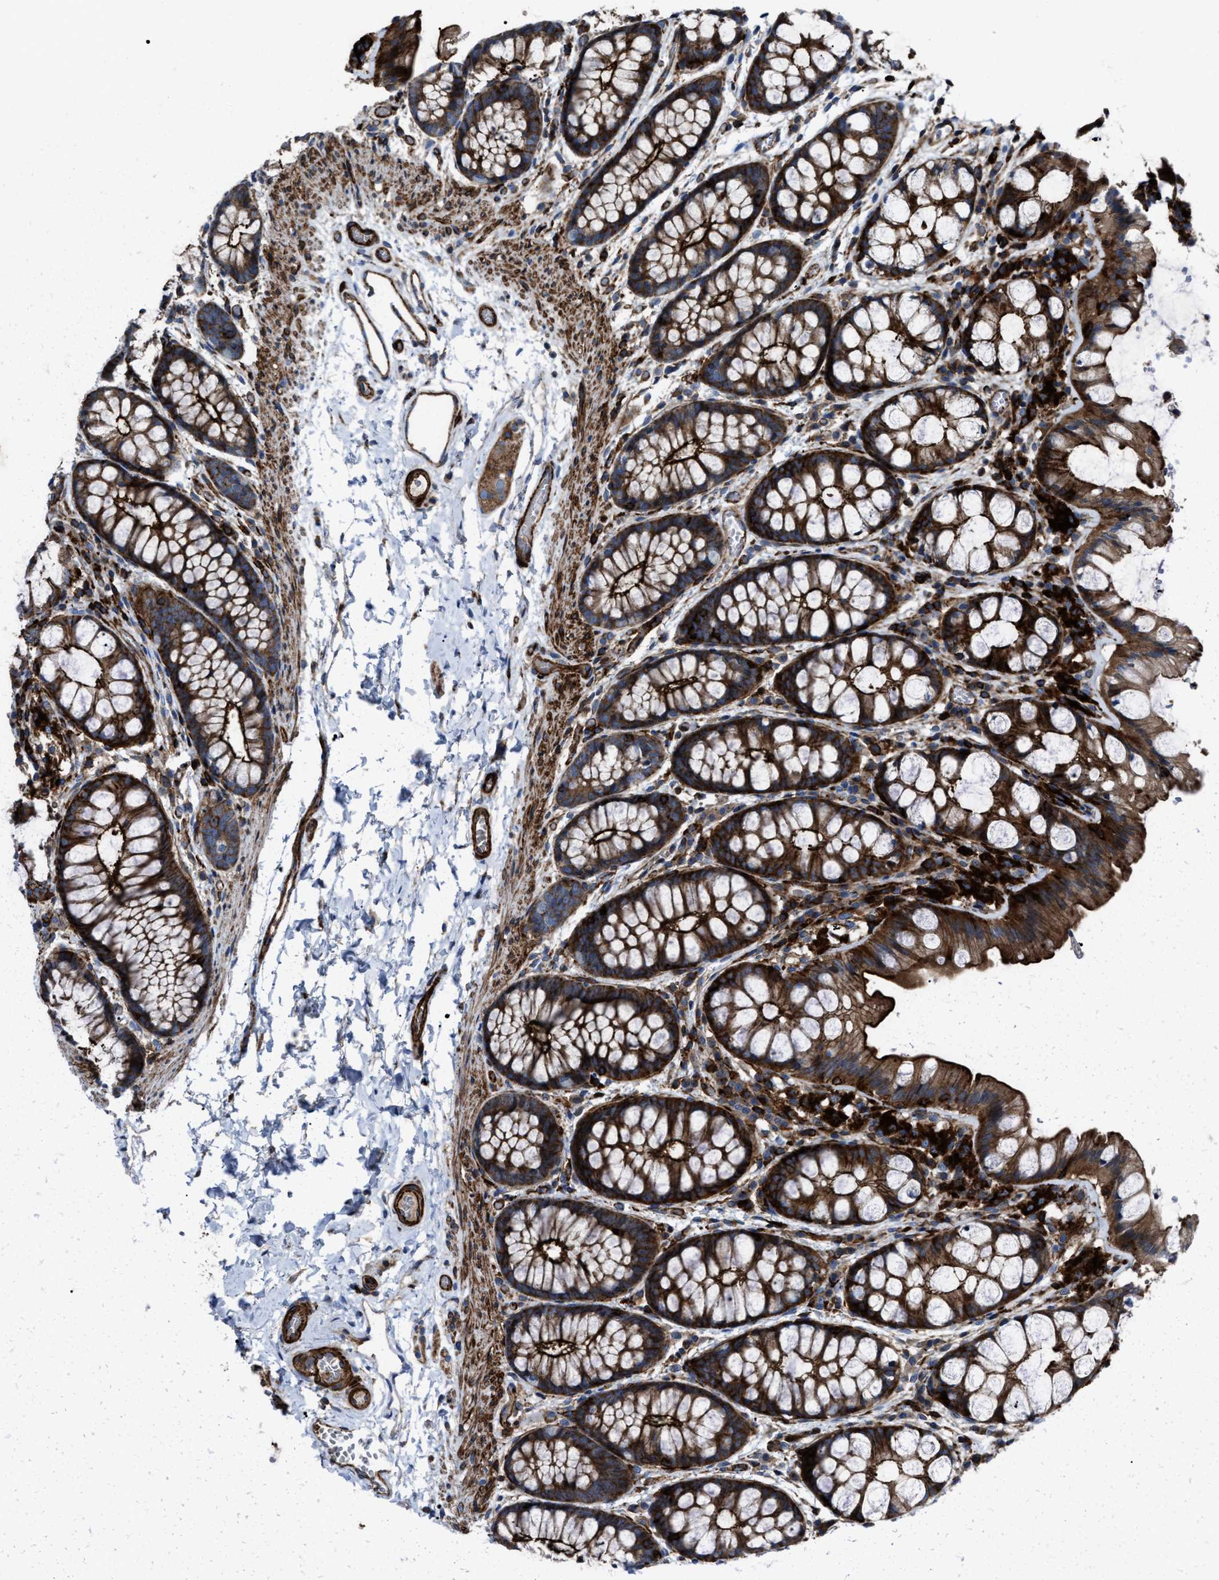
{"staining": {"intensity": "strong", "quantity": ">75%", "location": "cytoplasmic/membranous"}, "tissue": "colon", "cell_type": "Endothelial cells", "image_type": "normal", "snomed": [{"axis": "morphology", "description": "Normal tissue, NOS"}, {"axis": "topography", "description": "Colon"}], "caption": "The image displays a brown stain indicating the presence of a protein in the cytoplasmic/membranous of endothelial cells in colon. The staining was performed using DAB to visualize the protein expression in brown, while the nuclei were stained in blue with hematoxylin (Magnification: 20x).", "gene": "AGPAT2", "patient": {"sex": "male", "age": 47}}